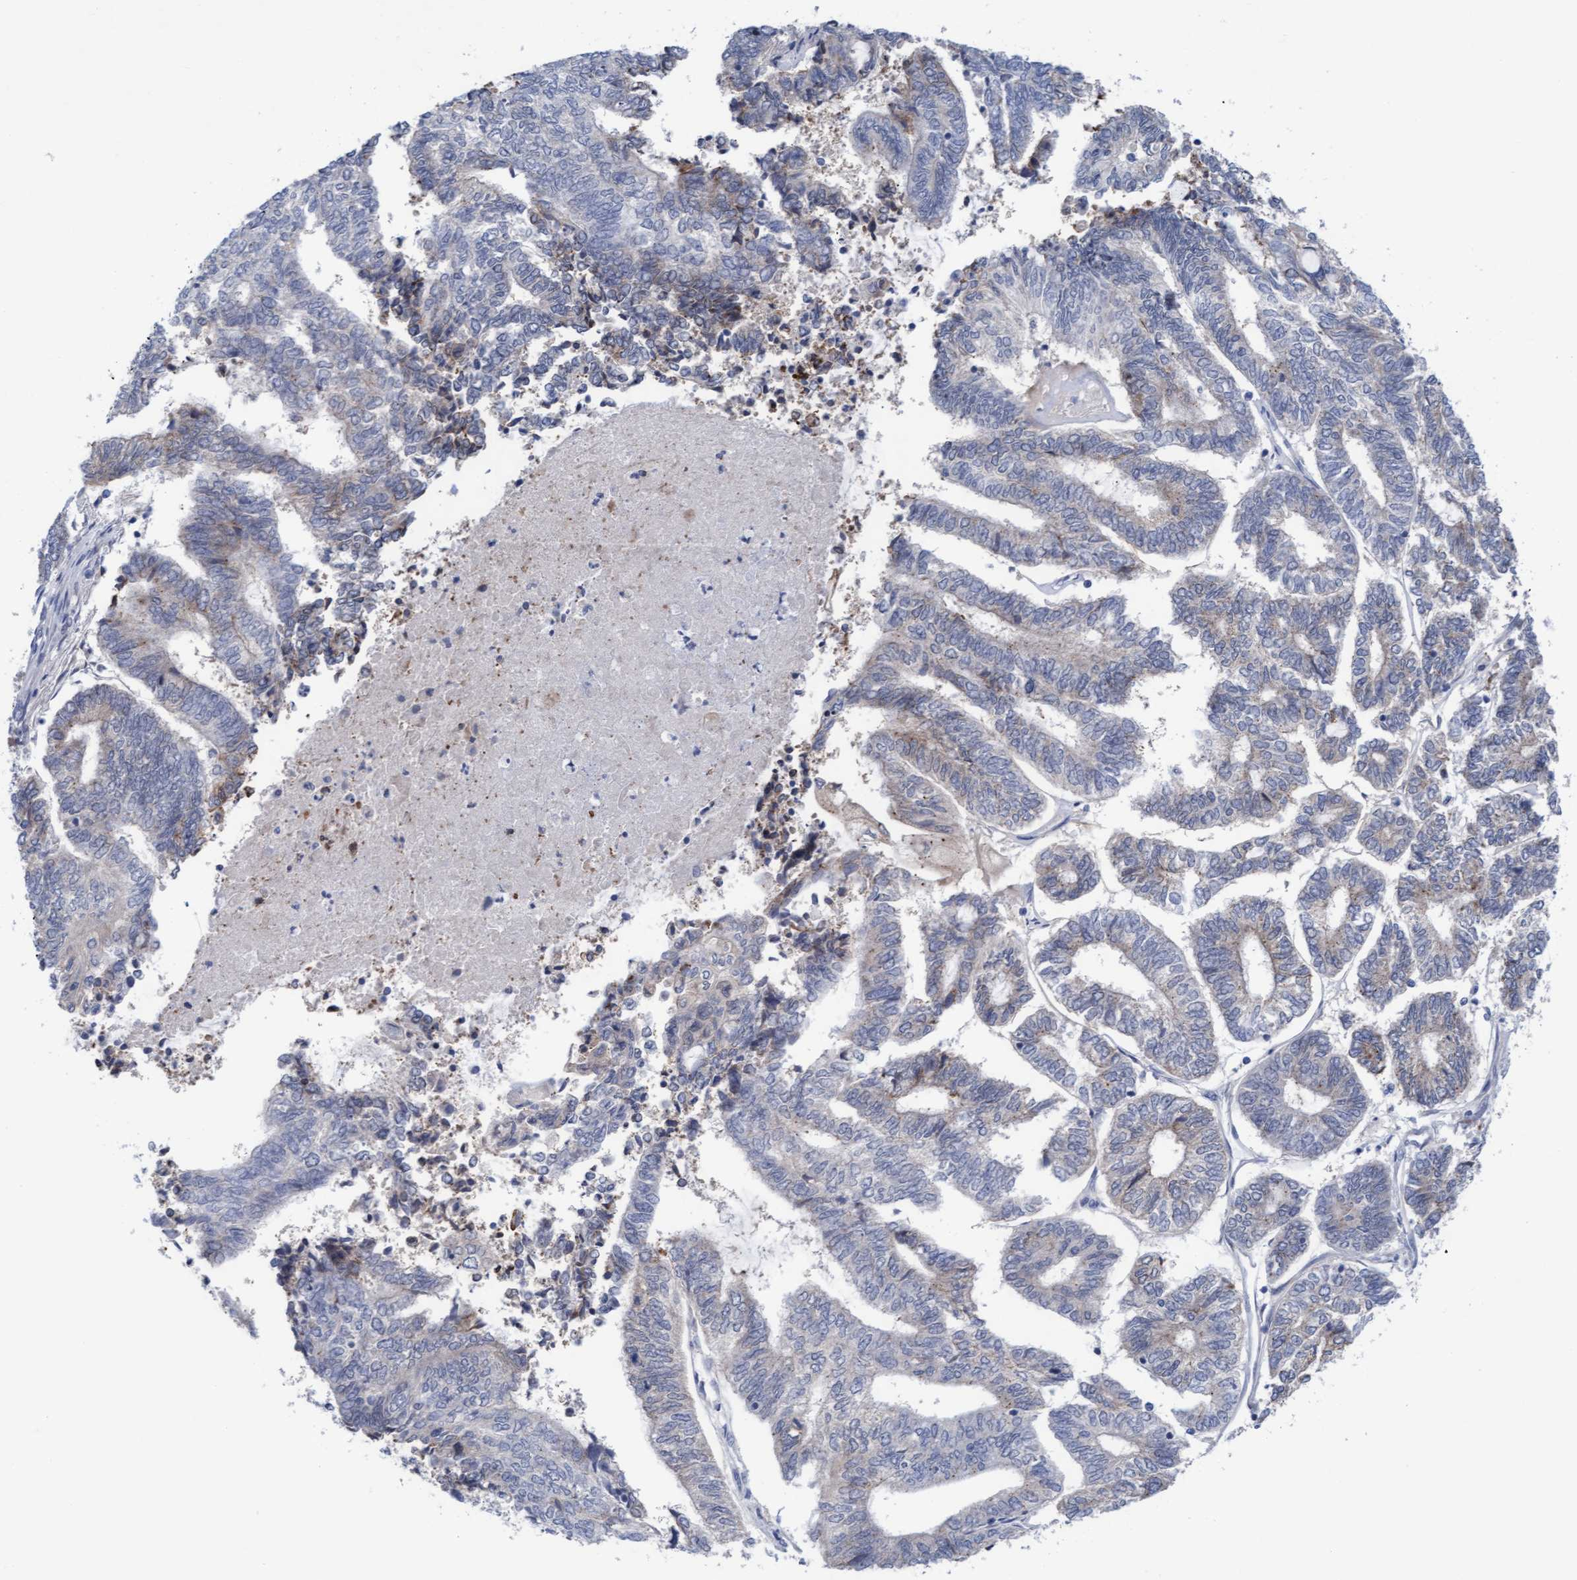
{"staining": {"intensity": "weak", "quantity": "<25%", "location": "cytoplasmic/membranous"}, "tissue": "endometrial cancer", "cell_type": "Tumor cells", "image_type": "cancer", "snomed": [{"axis": "morphology", "description": "Adenocarcinoma, NOS"}, {"axis": "topography", "description": "Uterus"}, {"axis": "topography", "description": "Endometrium"}], "caption": "Immunohistochemistry (IHC) of human endometrial cancer reveals no expression in tumor cells.", "gene": "PLCD1", "patient": {"sex": "female", "age": 70}}